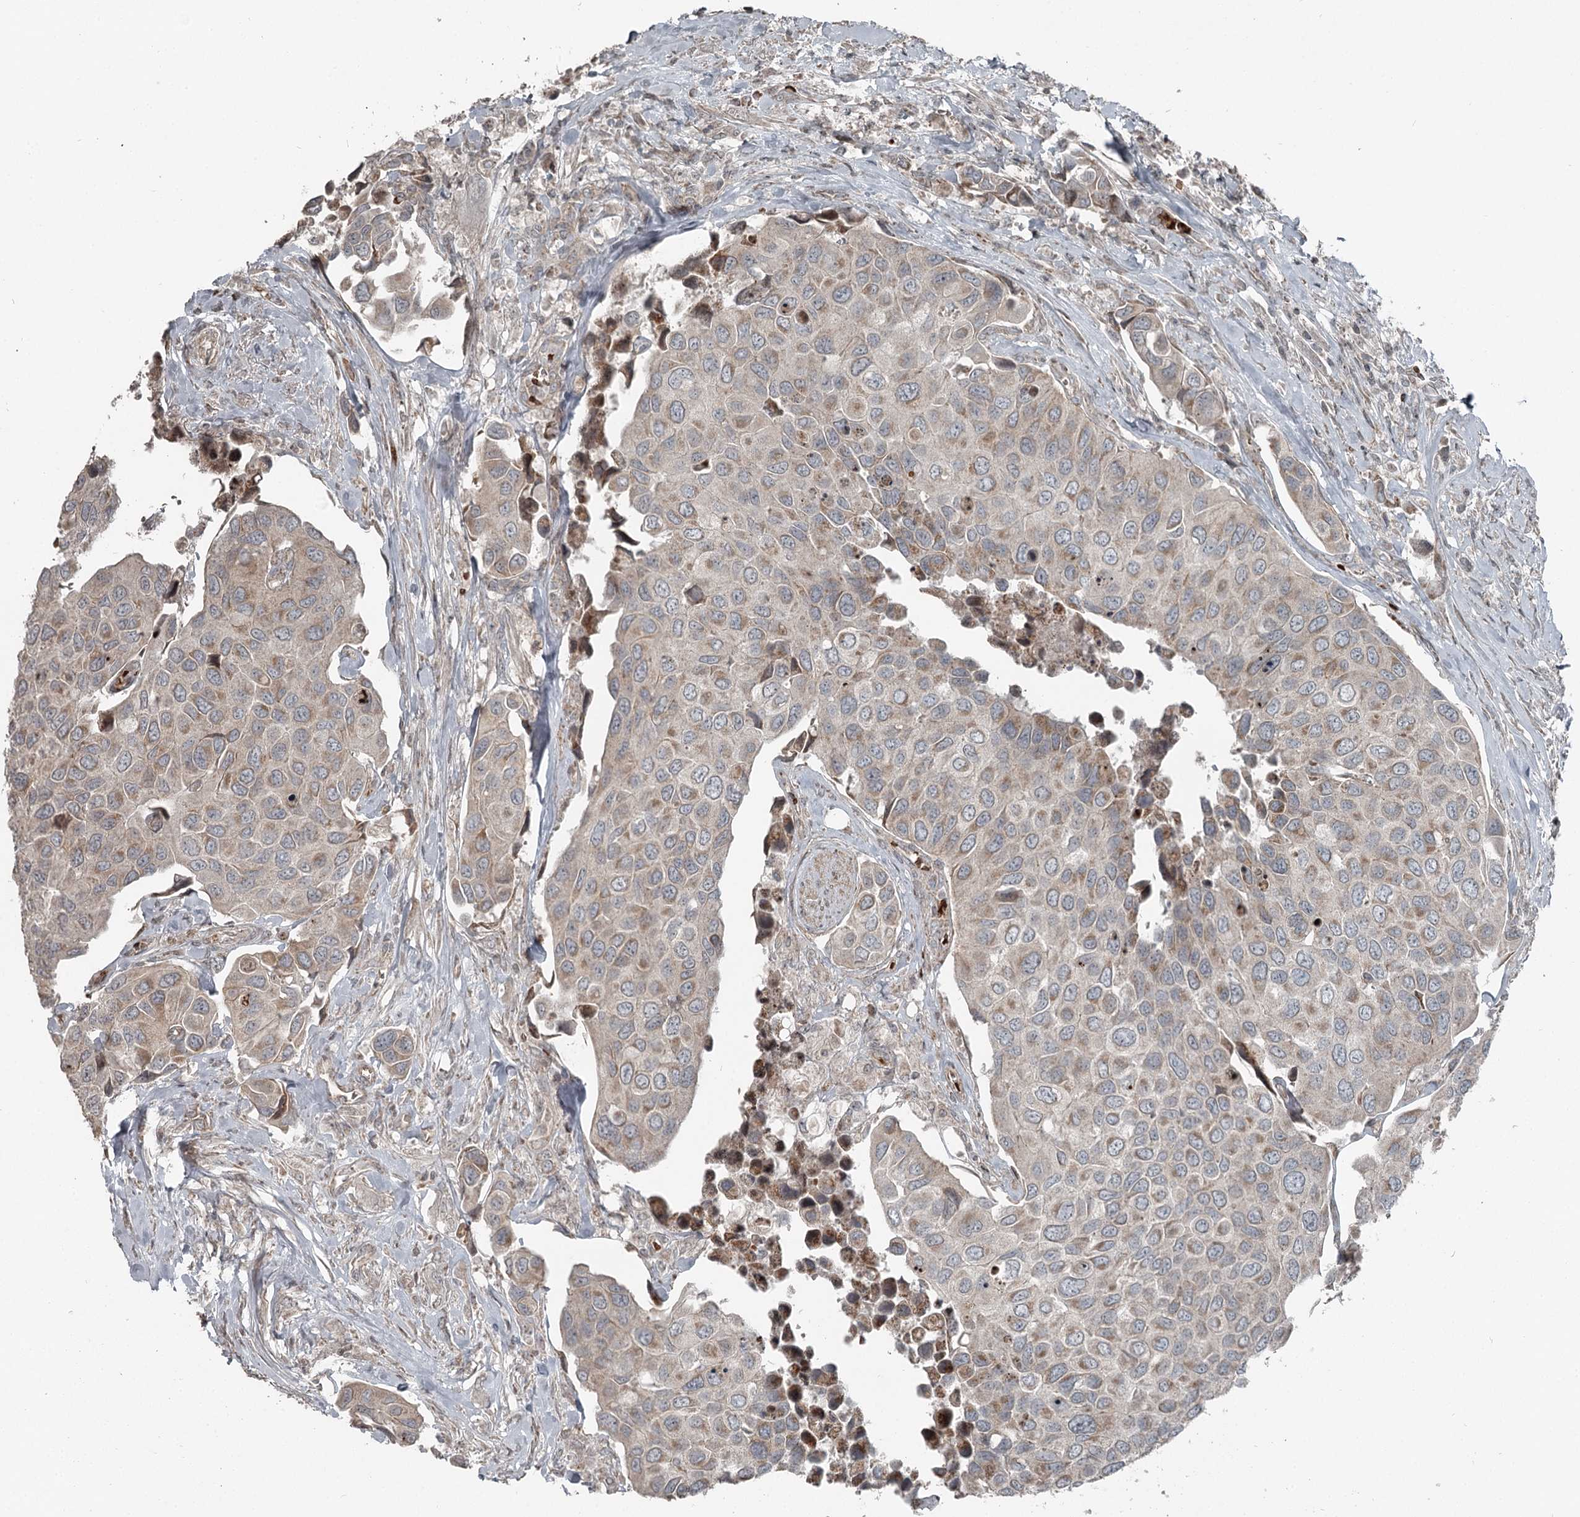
{"staining": {"intensity": "weak", "quantity": ">75%", "location": "cytoplasmic/membranous"}, "tissue": "urothelial cancer", "cell_type": "Tumor cells", "image_type": "cancer", "snomed": [{"axis": "morphology", "description": "Urothelial carcinoma, High grade"}, {"axis": "topography", "description": "Urinary bladder"}], "caption": "An immunohistochemistry histopathology image of tumor tissue is shown. Protein staining in brown shows weak cytoplasmic/membranous positivity in urothelial cancer within tumor cells.", "gene": "RASSF8", "patient": {"sex": "male", "age": 74}}